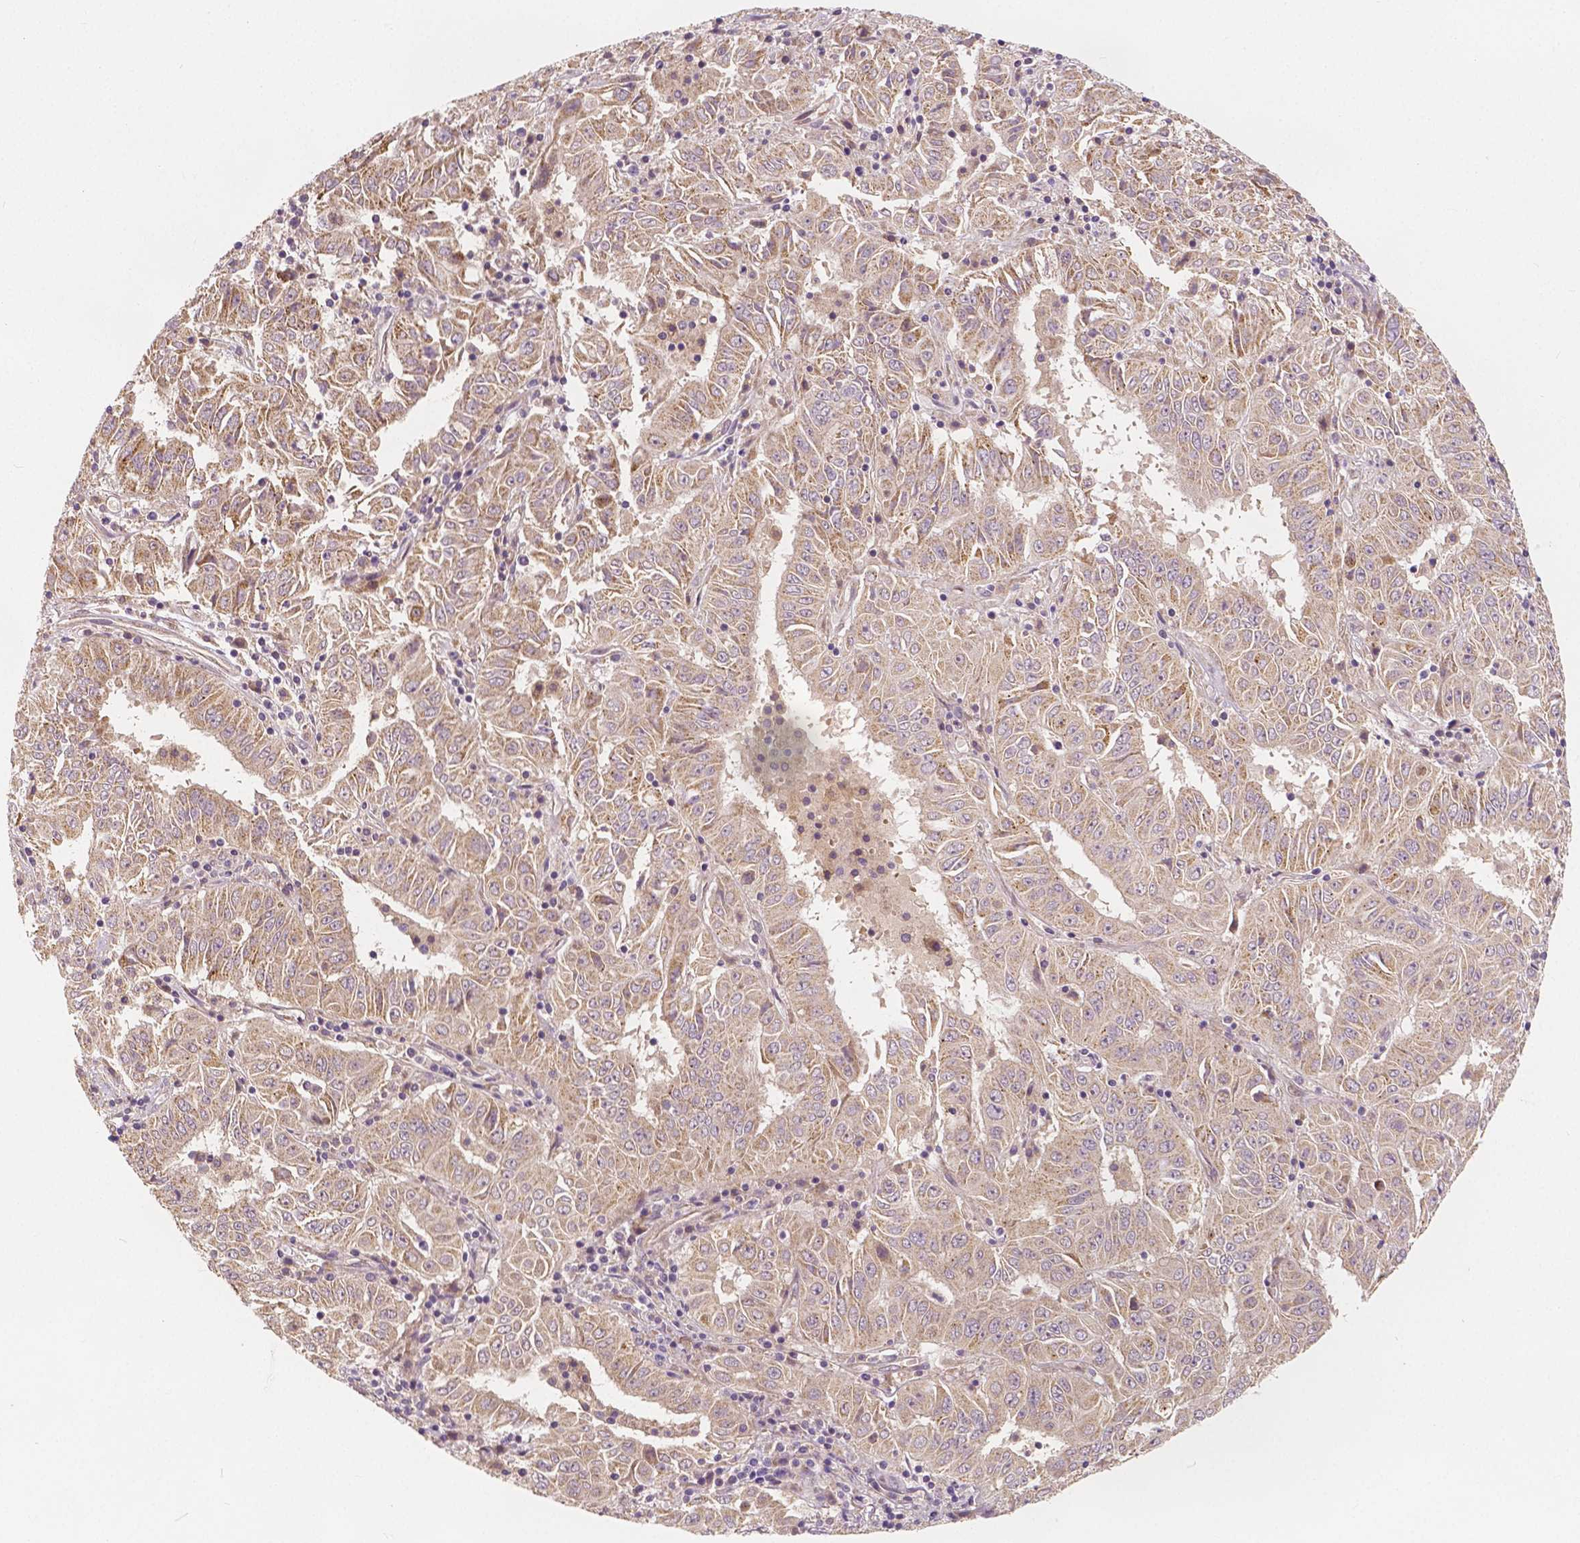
{"staining": {"intensity": "weak", "quantity": ">75%", "location": "cytoplasmic/membranous"}, "tissue": "pancreatic cancer", "cell_type": "Tumor cells", "image_type": "cancer", "snomed": [{"axis": "morphology", "description": "Adenocarcinoma, NOS"}, {"axis": "topography", "description": "Pancreas"}], "caption": "High-magnification brightfield microscopy of pancreatic cancer (adenocarcinoma) stained with DAB (brown) and counterstained with hematoxylin (blue). tumor cells exhibit weak cytoplasmic/membranous expression is identified in approximately>75% of cells.", "gene": "SNX12", "patient": {"sex": "male", "age": 63}}